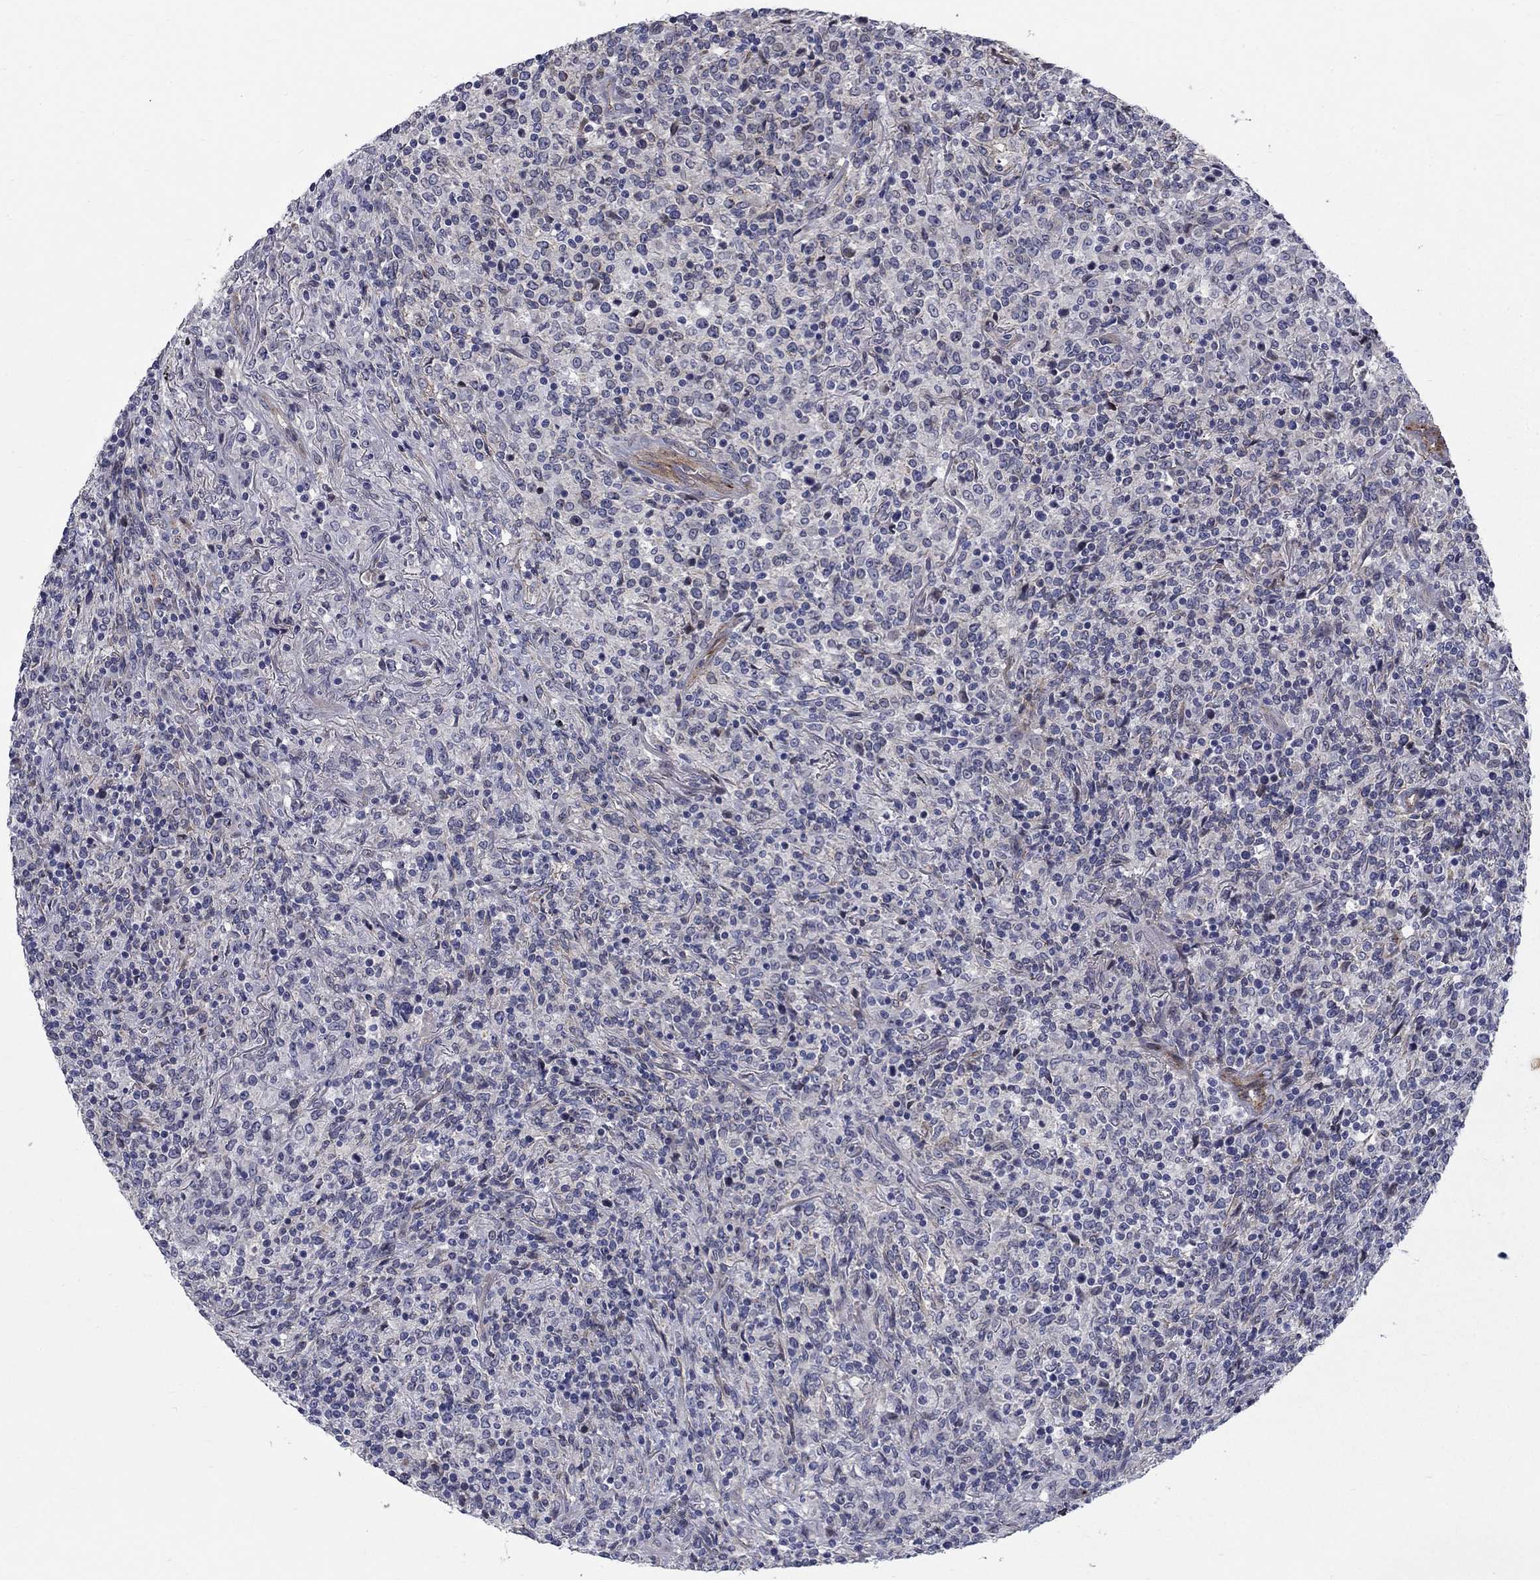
{"staining": {"intensity": "negative", "quantity": "none", "location": "none"}, "tissue": "lymphoma", "cell_type": "Tumor cells", "image_type": "cancer", "snomed": [{"axis": "morphology", "description": "Malignant lymphoma, non-Hodgkin's type, High grade"}, {"axis": "topography", "description": "Lung"}], "caption": "Human malignant lymphoma, non-Hodgkin's type (high-grade) stained for a protein using IHC exhibits no expression in tumor cells.", "gene": "SLC1A1", "patient": {"sex": "male", "age": 79}}